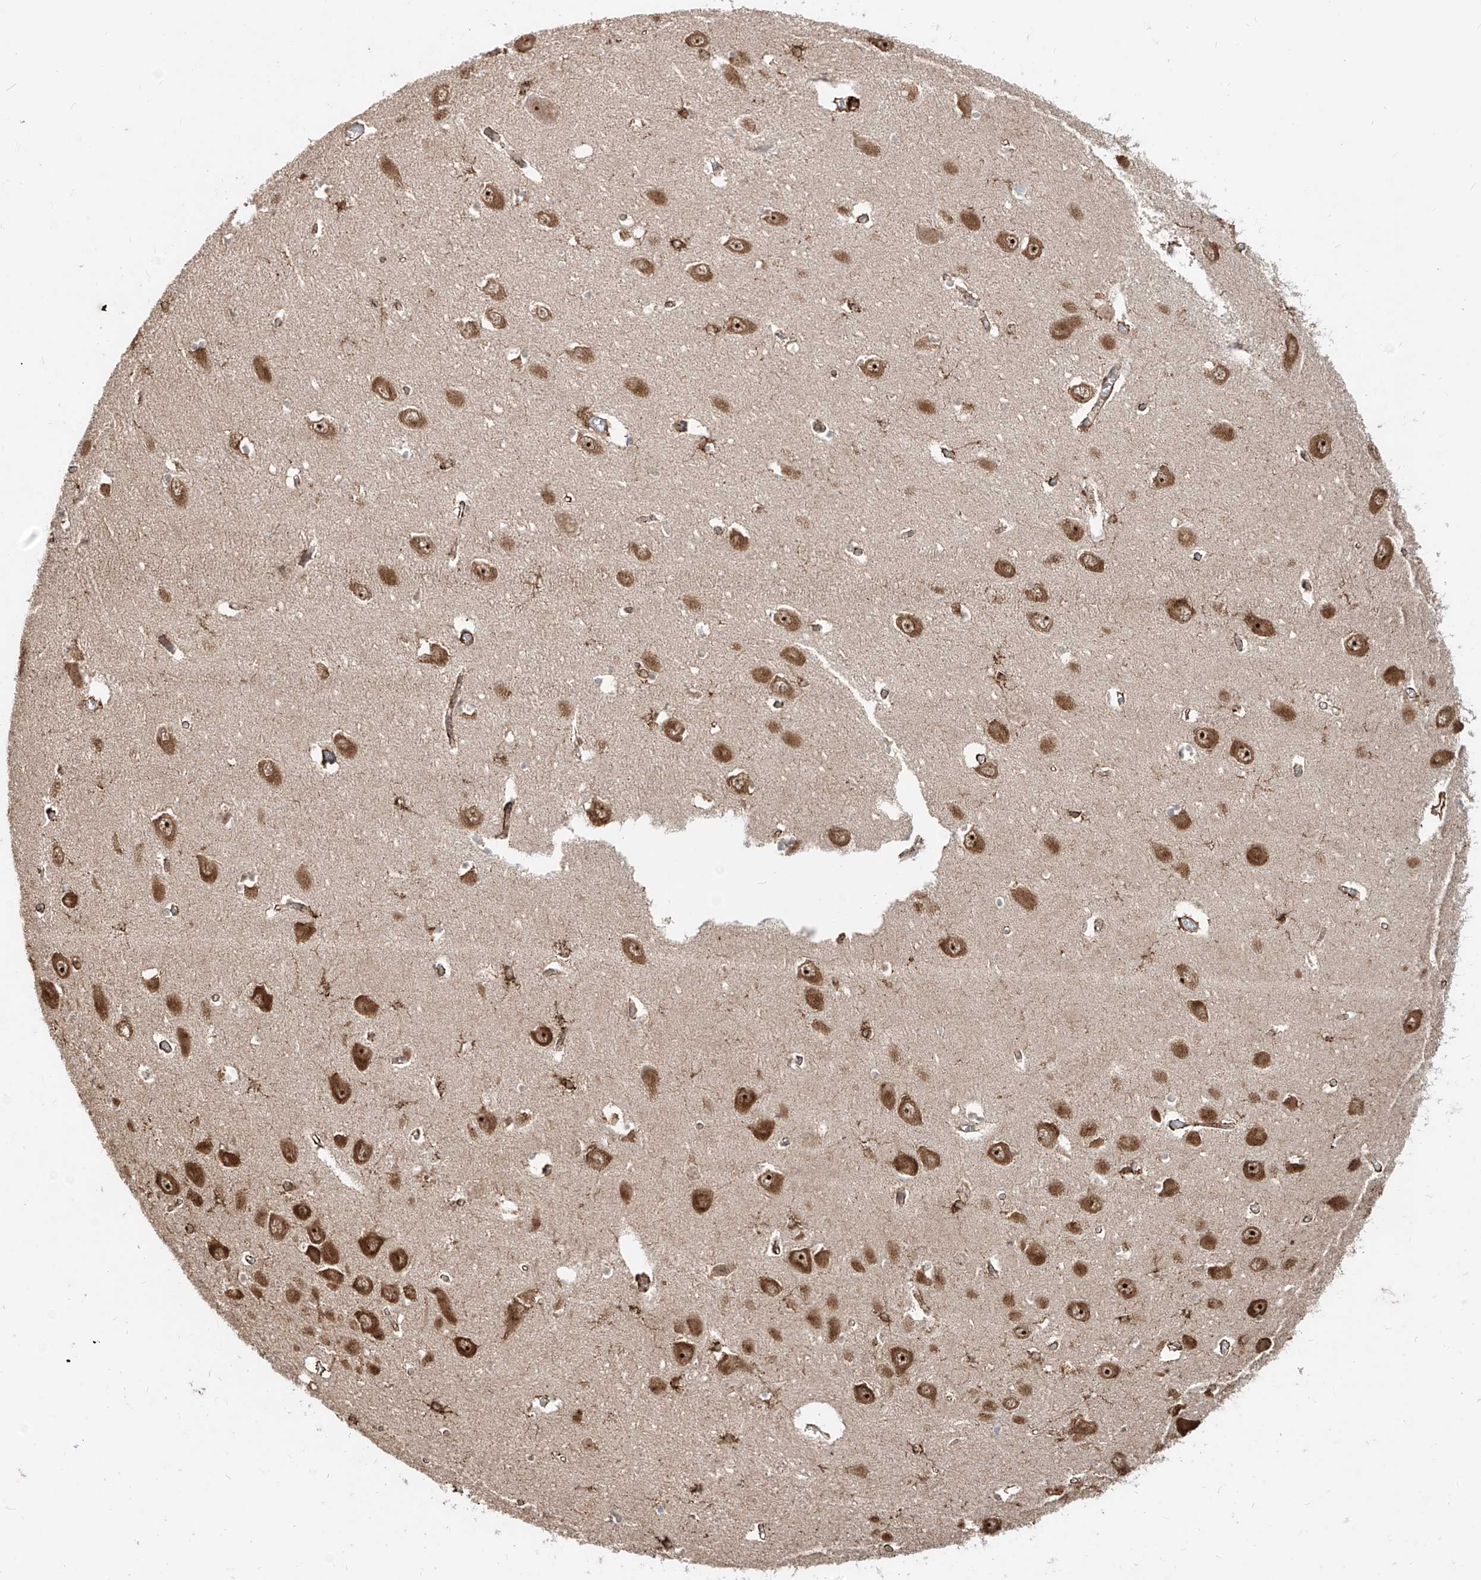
{"staining": {"intensity": "moderate", "quantity": "25%-75%", "location": "cytoplasmic/membranous,nuclear"}, "tissue": "hippocampus", "cell_type": "Glial cells", "image_type": "normal", "snomed": [{"axis": "morphology", "description": "Normal tissue, NOS"}, {"axis": "topography", "description": "Hippocampus"}], "caption": "IHC histopathology image of normal human hippocampus stained for a protein (brown), which reveals medium levels of moderate cytoplasmic/membranous,nuclear positivity in about 25%-75% of glial cells.", "gene": "ZNF710", "patient": {"sex": "male", "age": 70}}